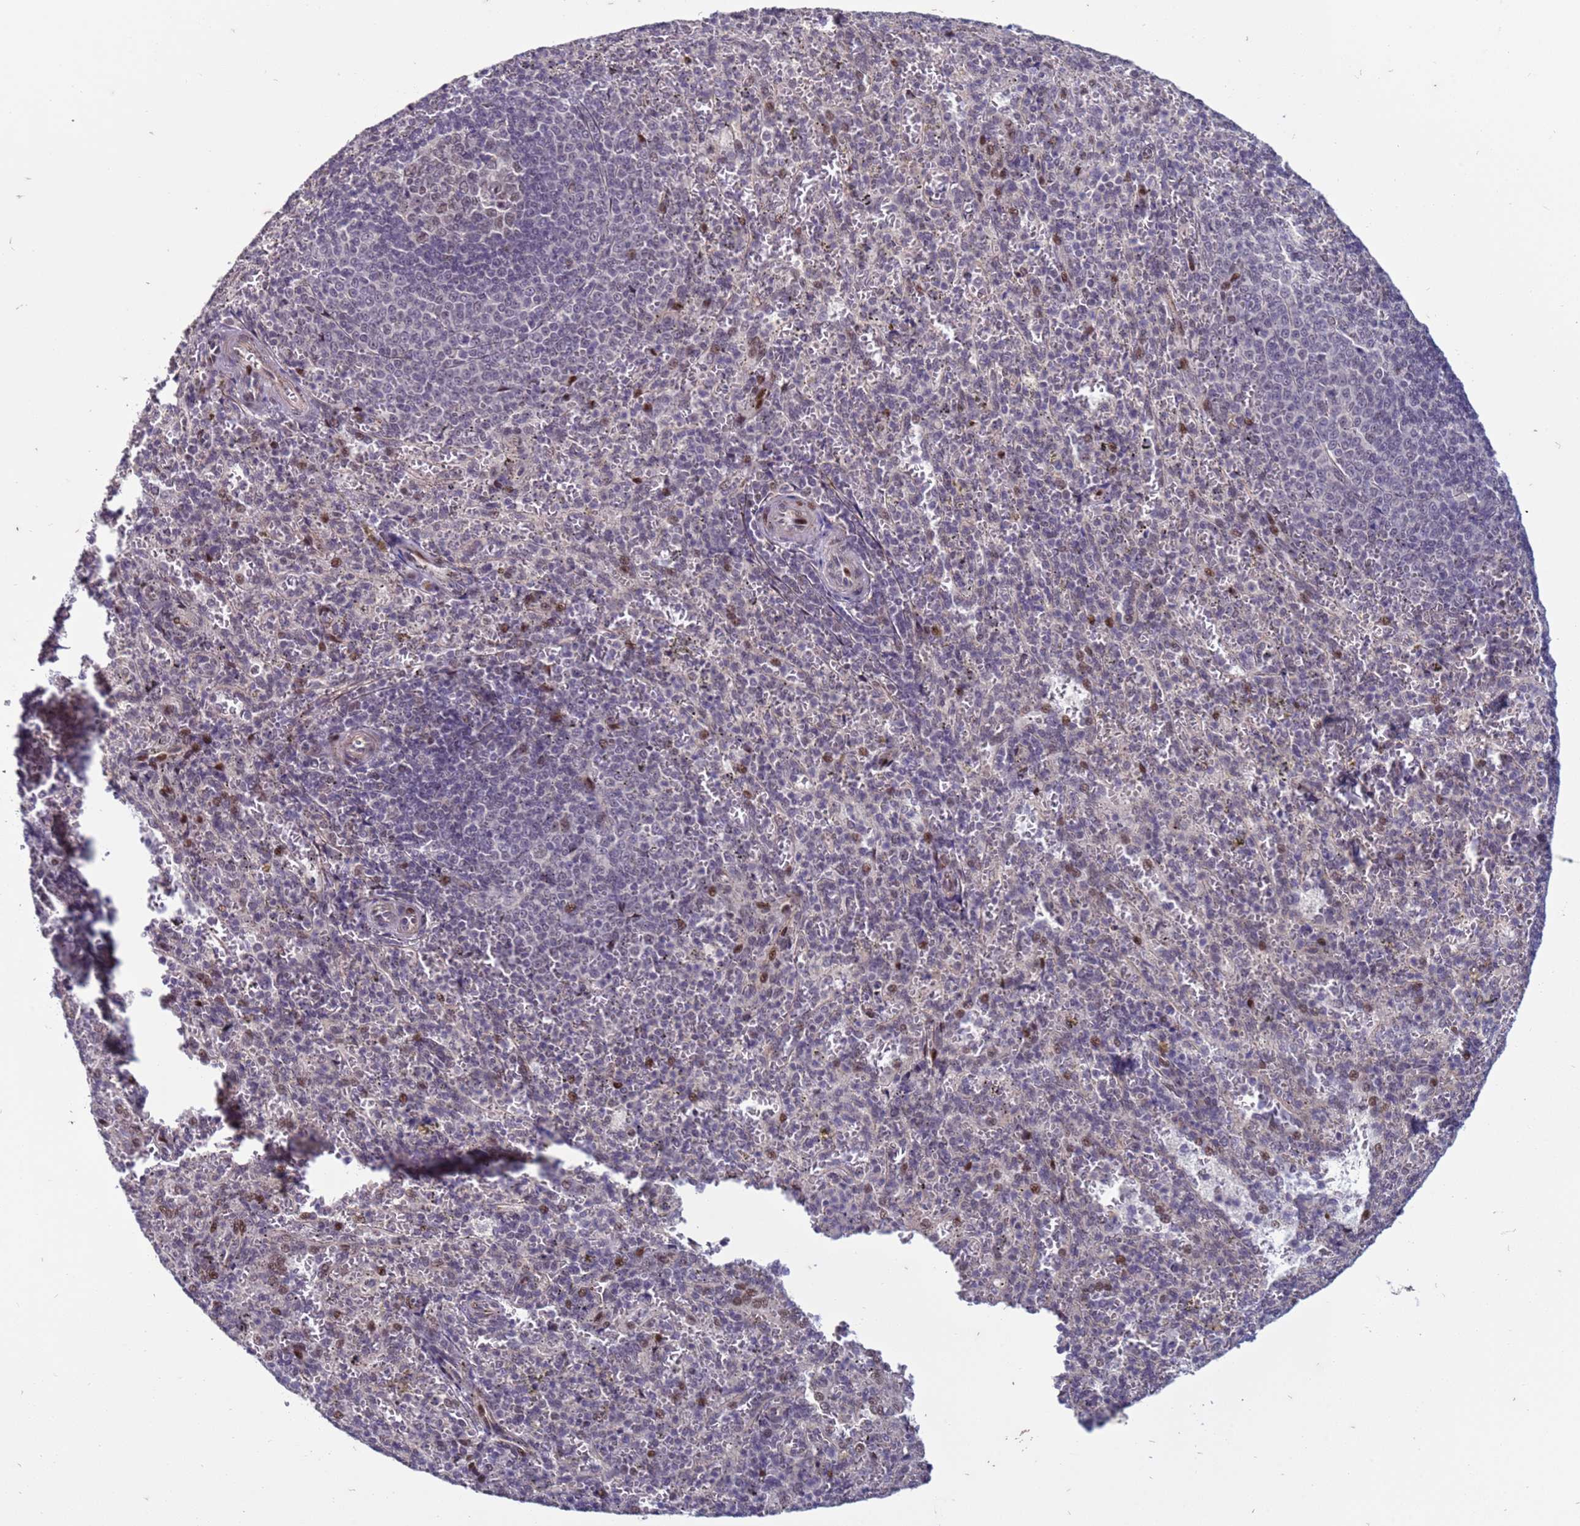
{"staining": {"intensity": "negative", "quantity": "none", "location": "none"}, "tissue": "spleen", "cell_type": "Cells in red pulp", "image_type": "normal", "snomed": [{"axis": "morphology", "description": "Normal tissue, NOS"}, {"axis": "topography", "description": "Spleen"}], "caption": "Image shows no protein positivity in cells in red pulp of unremarkable spleen. Nuclei are stained in blue.", "gene": "SHC3", "patient": {"sex": "female", "age": 21}}